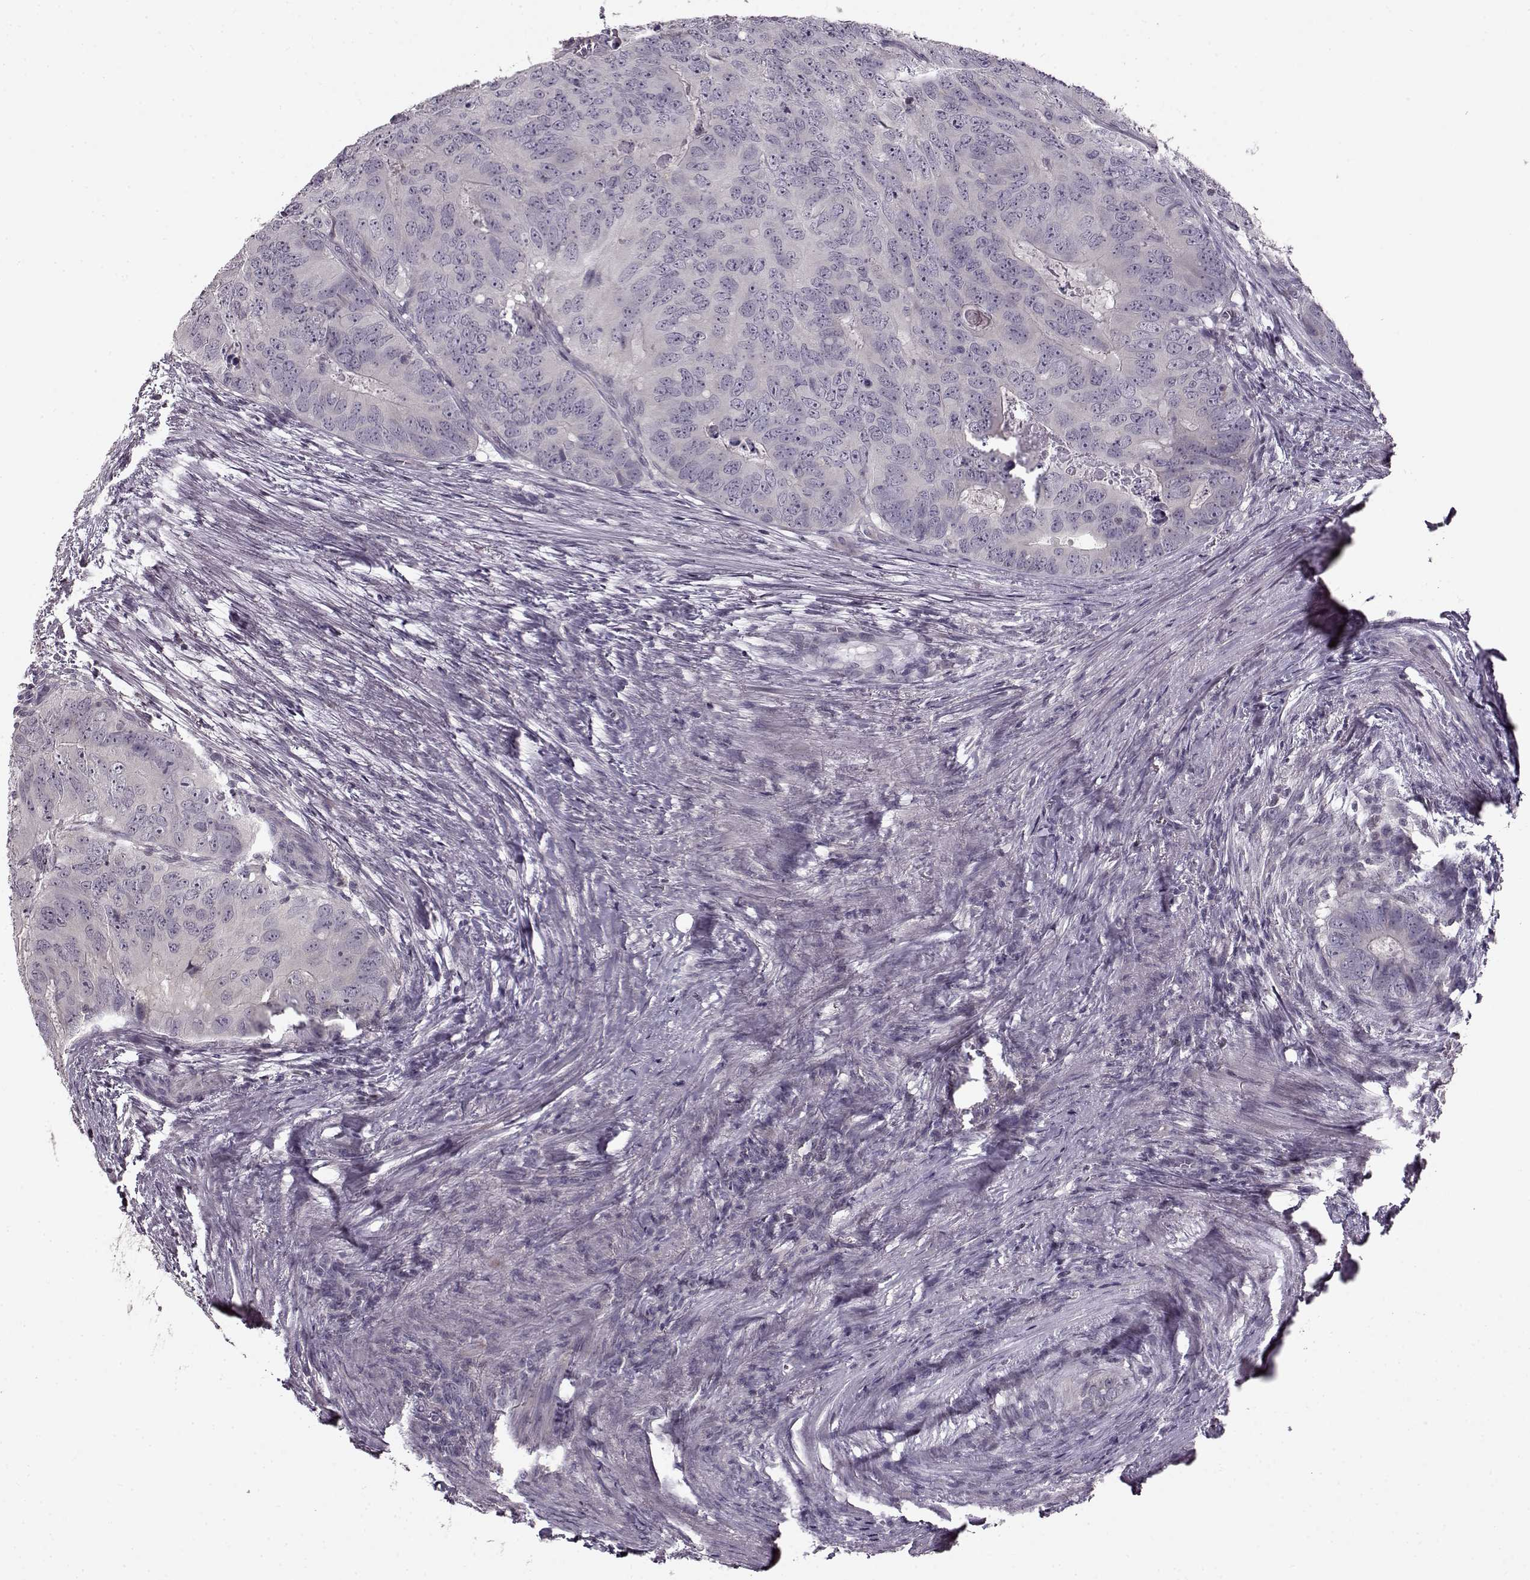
{"staining": {"intensity": "negative", "quantity": "none", "location": "none"}, "tissue": "colorectal cancer", "cell_type": "Tumor cells", "image_type": "cancer", "snomed": [{"axis": "morphology", "description": "Adenocarcinoma, NOS"}, {"axis": "topography", "description": "Colon"}], "caption": "This is a photomicrograph of immunohistochemistry (IHC) staining of adenocarcinoma (colorectal), which shows no positivity in tumor cells. (DAB (3,3'-diaminobenzidine) immunohistochemistry visualized using brightfield microscopy, high magnification).", "gene": "RP1L1", "patient": {"sex": "male", "age": 79}}